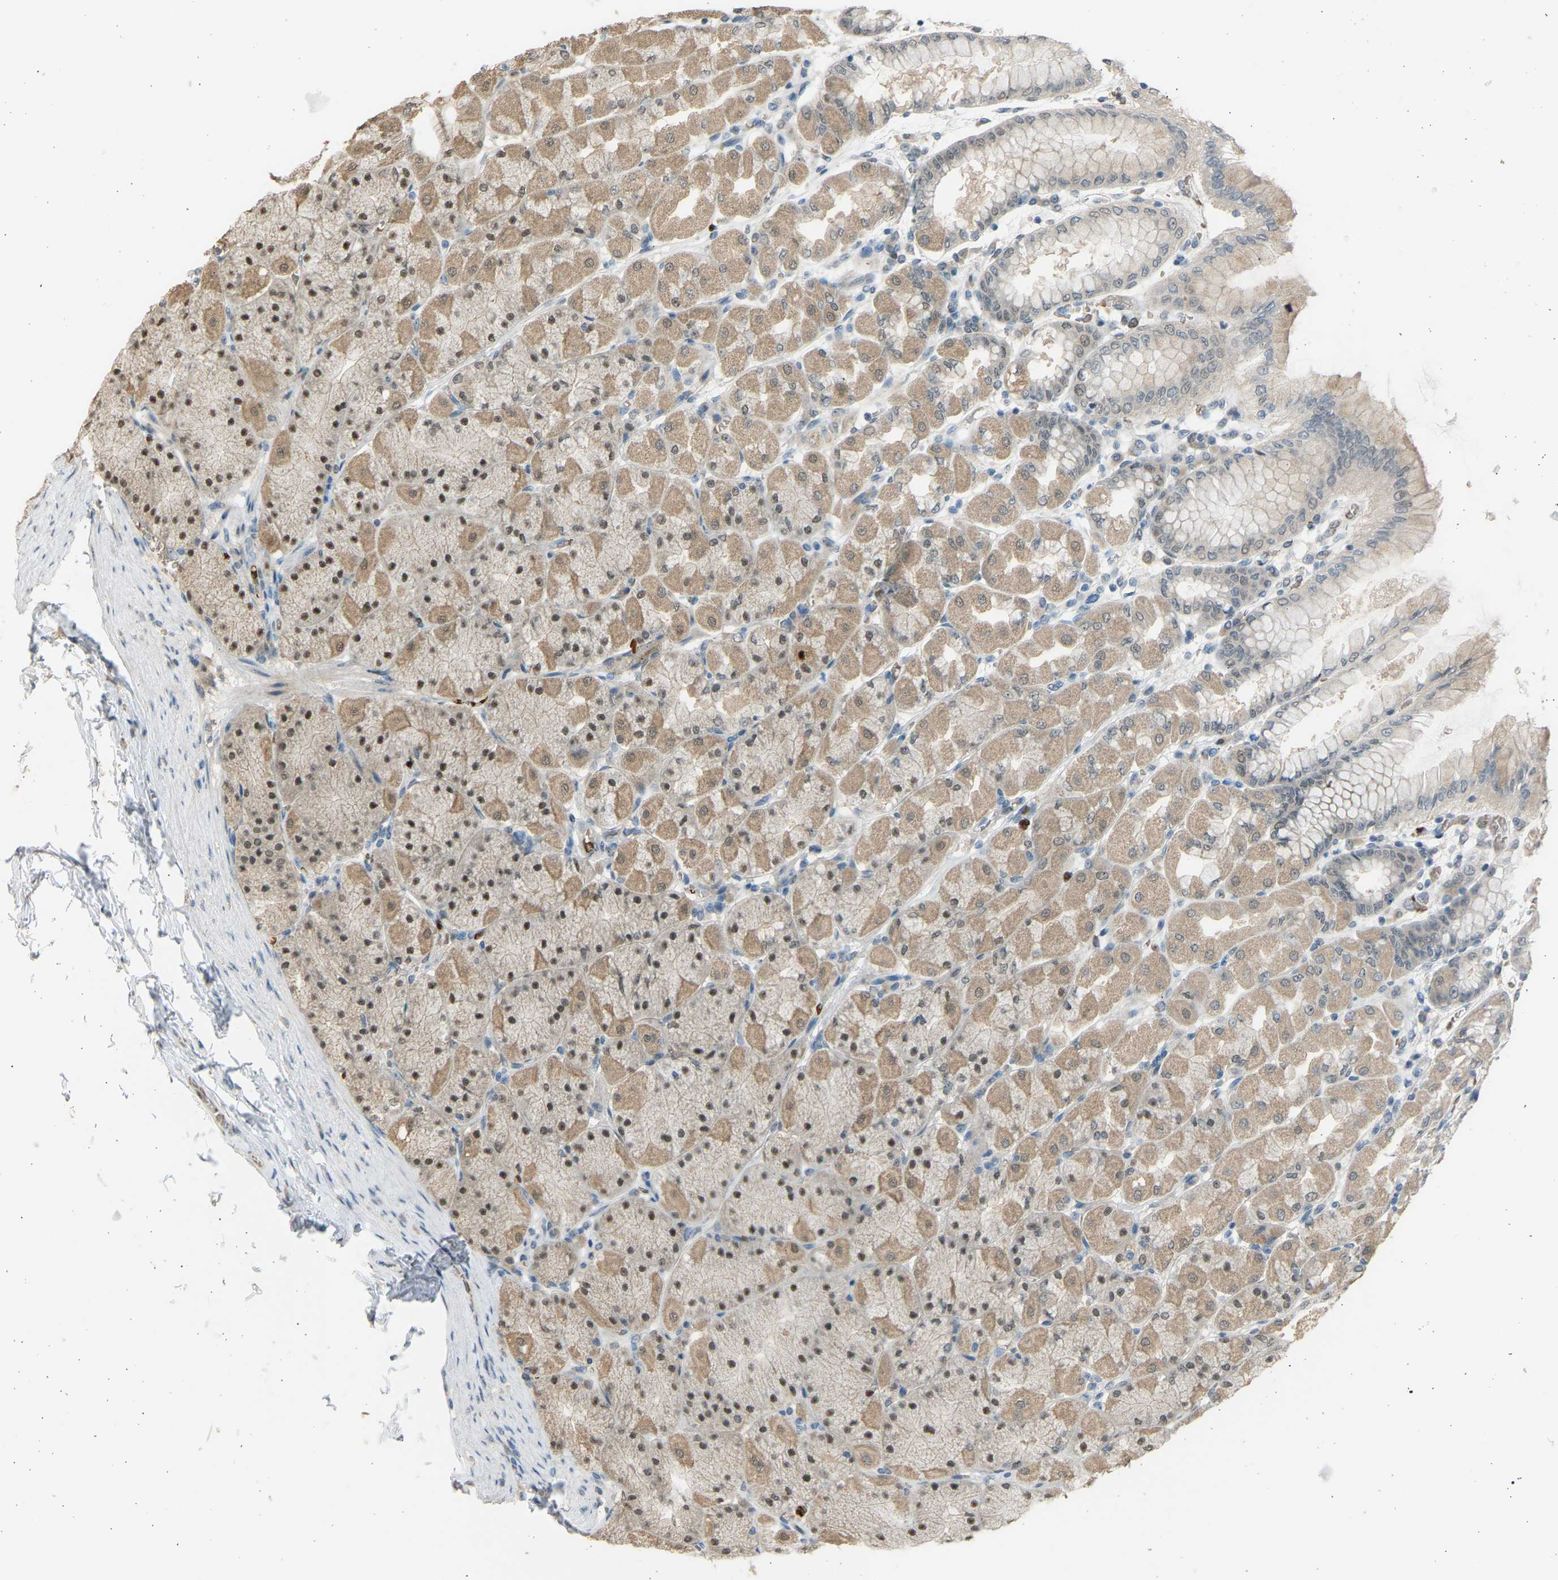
{"staining": {"intensity": "moderate", "quantity": ">75%", "location": "cytoplasmic/membranous,nuclear"}, "tissue": "stomach", "cell_type": "Glandular cells", "image_type": "normal", "snomed": [{"axis": "morphology", "description": "Normal tissue, NOS"}, {"axis": "topography", "description": "Stomach, upper"}], "caption": "Unremarkable stomach shows moderate cytoplasmic/membranous,nuclear staining in approximately >75% of glandular cells (DAB = brown stain, brightfield microscopy at high magnification)..", "gene": "BIRC2", "patient": {"sex": "female", "age": 56}}